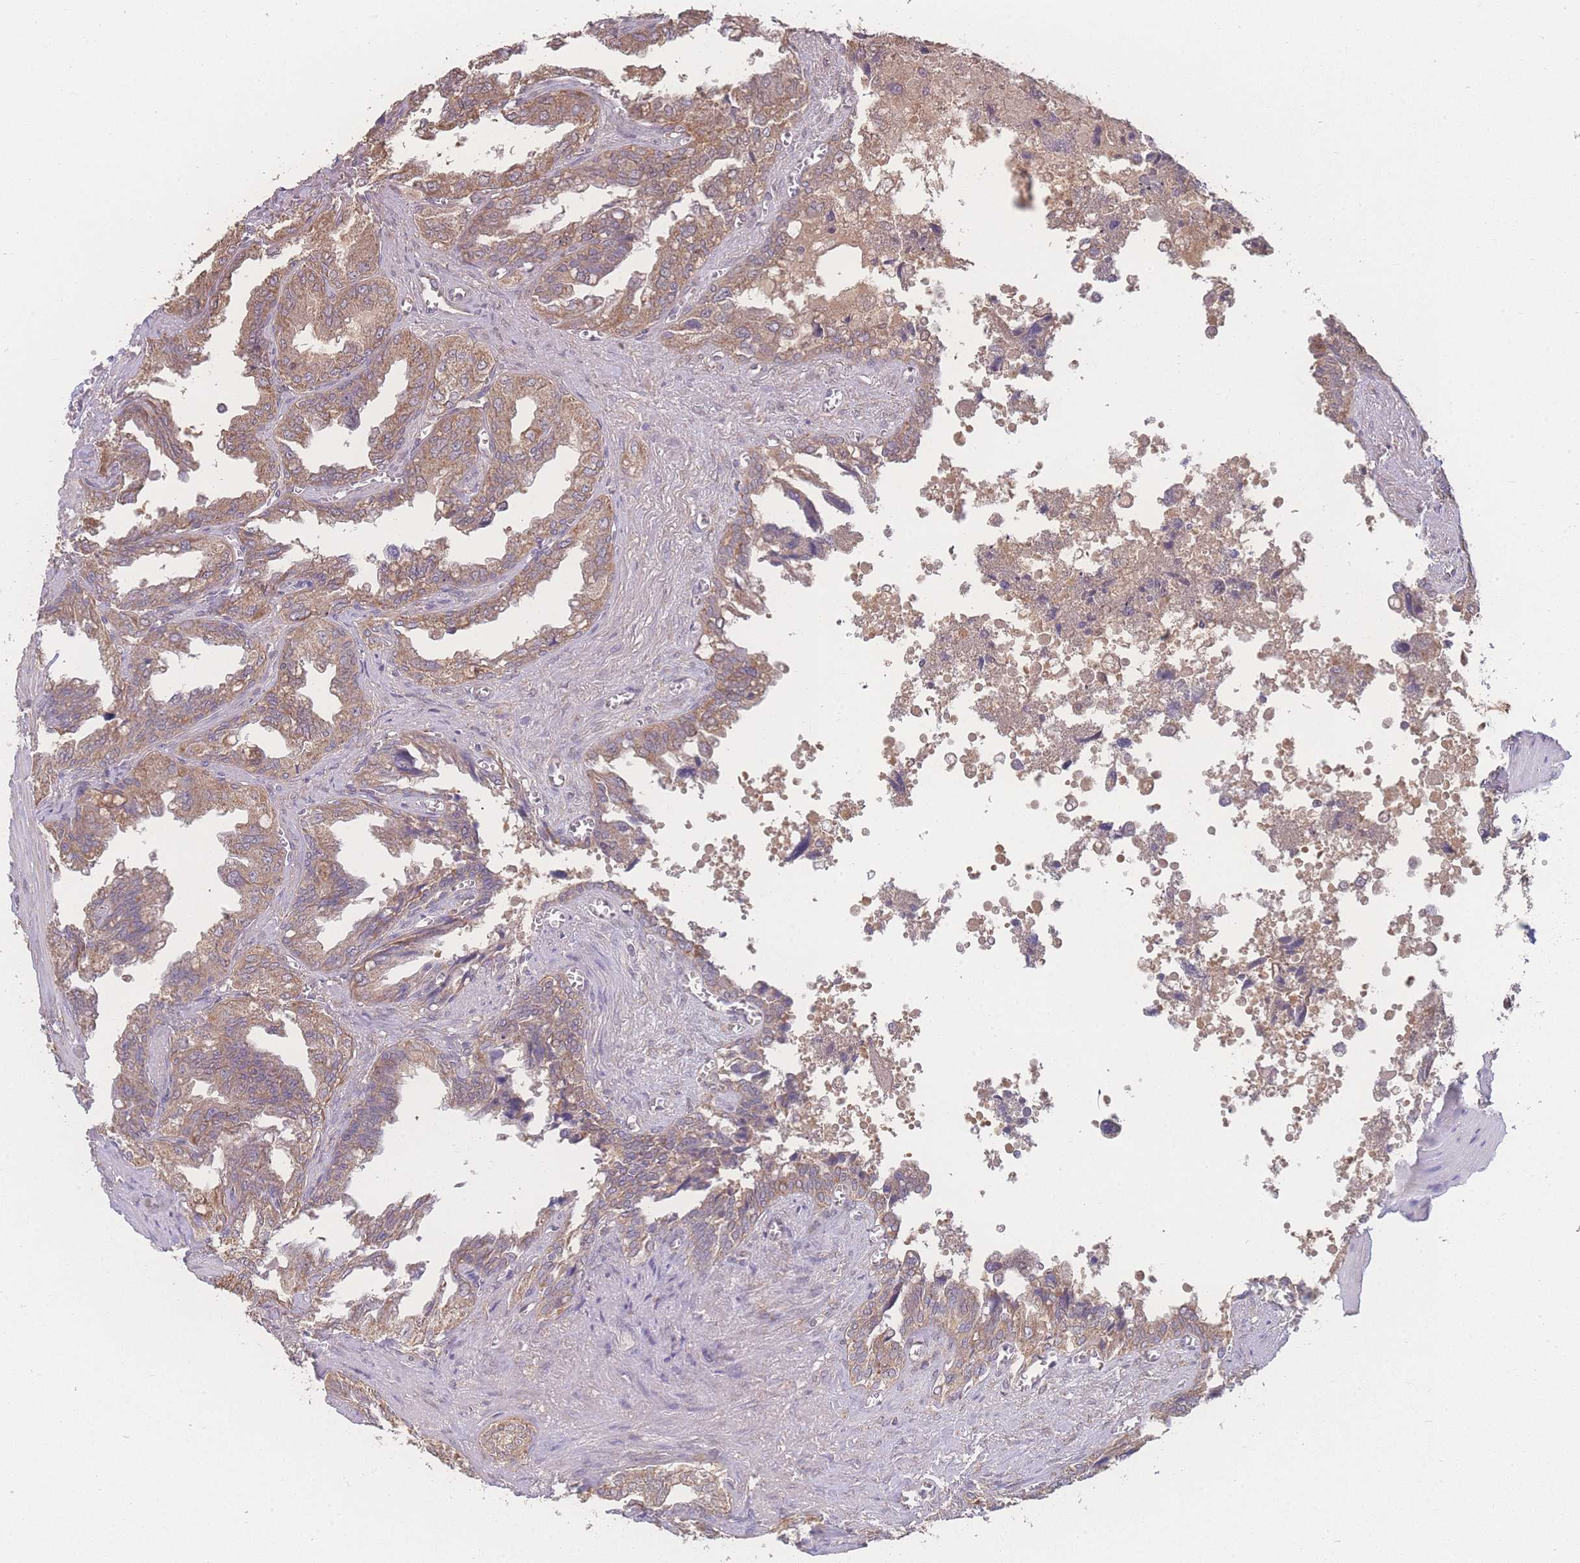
{"staining": {"intensity": "moderate", "quantity": ">75%", "location": "cytoplasmic/membranous"}, "tissue": "seminal vesicle", "cell_type": "Glandular cells", "image_type": "normal", "snomed": [{"axis": "morphology", "description": "Normal tissue, NOS"}, {"axis": "topography", "description": "Seminal veicle"}], "caption": "Moderate cytoplasmic/membranous staining for a protein is appreciated in about >75% of glandular cells of normal seminal vesicle using immunohistochemistry.", "gene": "GIPR", "patient": {"sex": "male", "age": 67}}